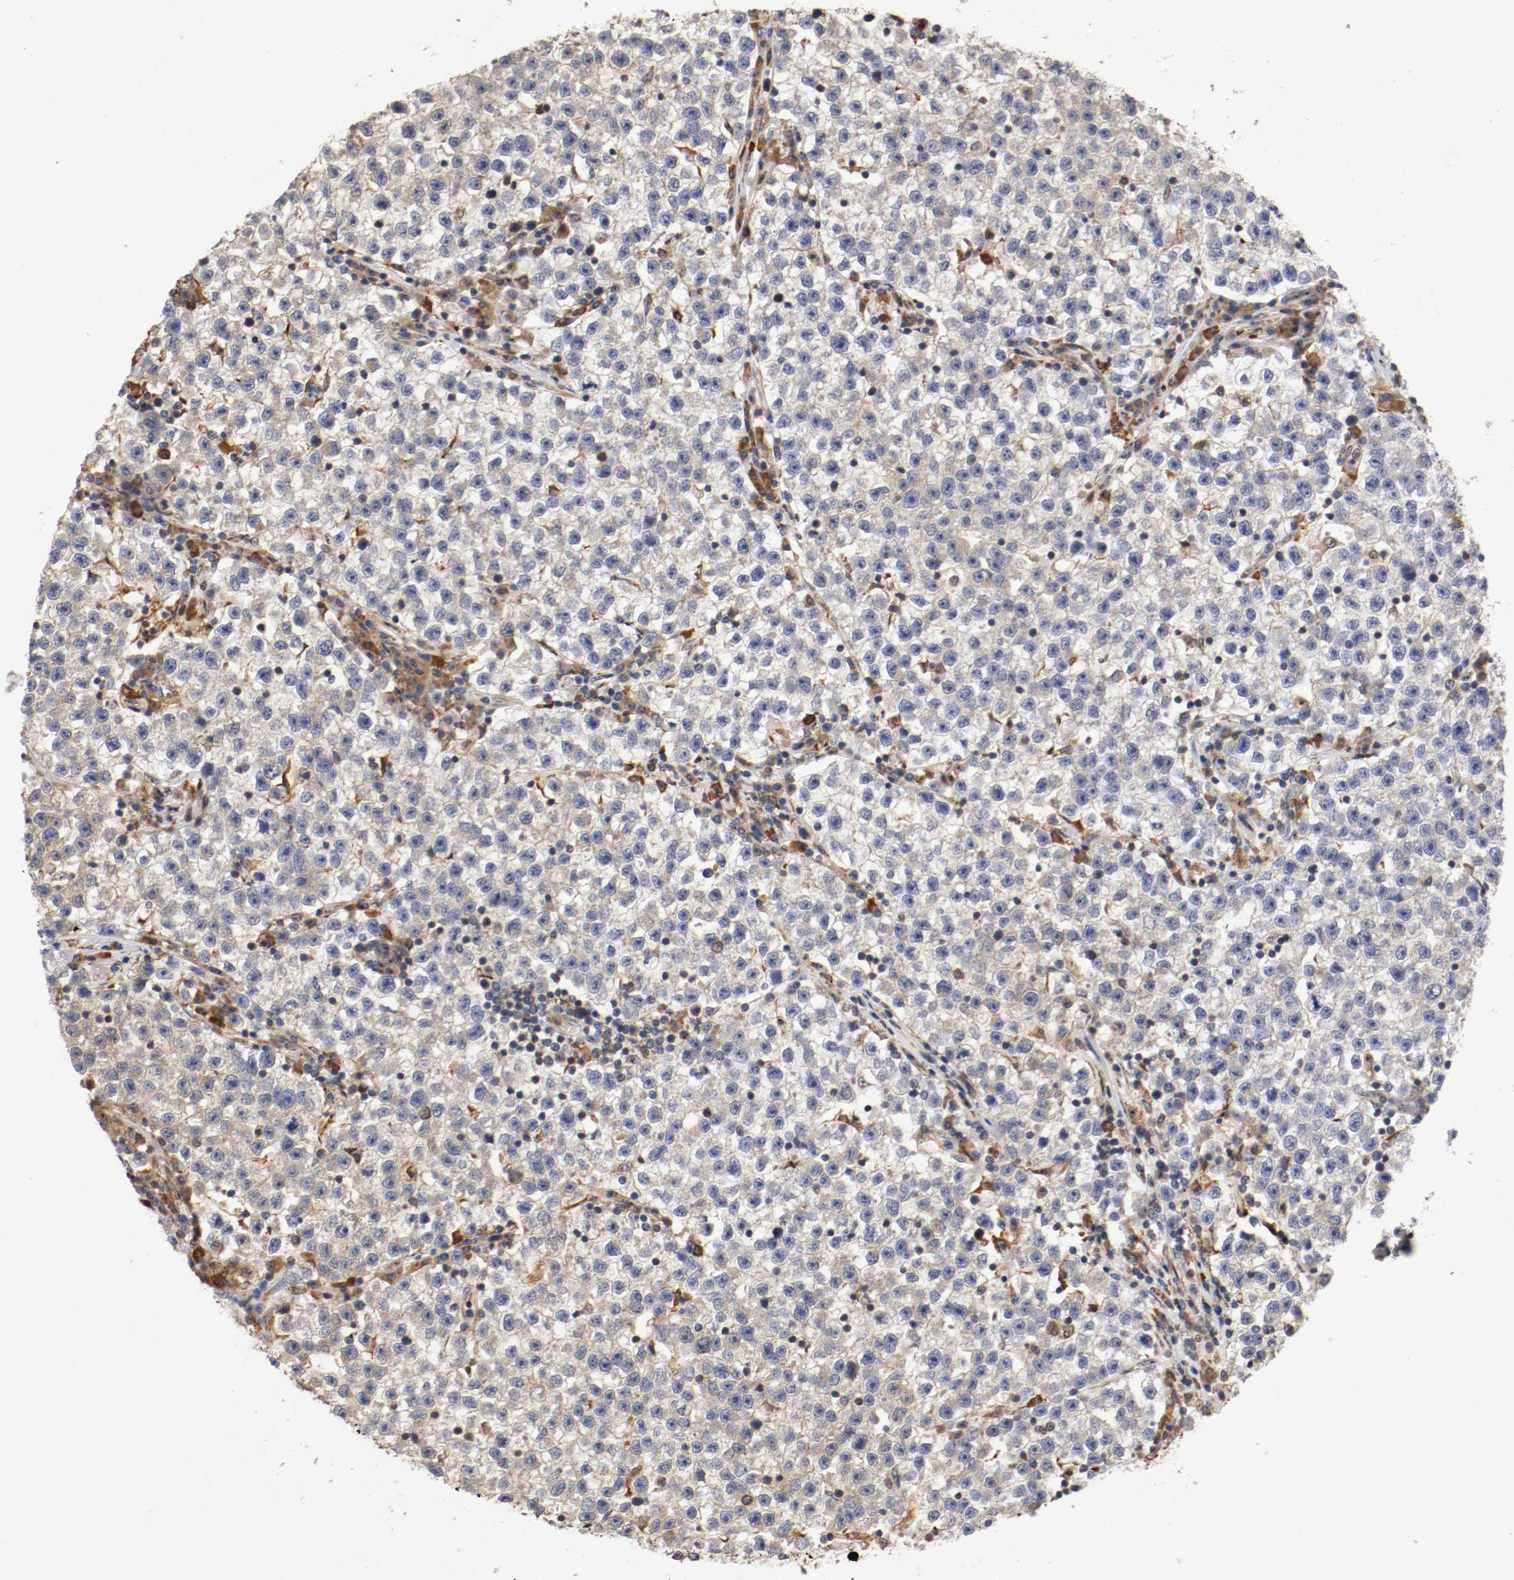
{"staining": {"intensity": "weak", "quantity": ">75%", "location": "cytoplasmic/membranous"}, "tissue": "testis cancer", "cell_type": "Tumor cells", "image_type": "cancer", "snomed": [{"axis": "morphology", "description": "Seminoma, NOS"}, {"axis": "topography", "description": "Testis"}], "caption": "DAB immunohistochemical staining of human testis seminoma displays weak cytoplasmic/membranous protein positivity in about >75% of tumor cells.", "gene": "TNFSF13", "patient": {"sex": "male", "age": 22}}